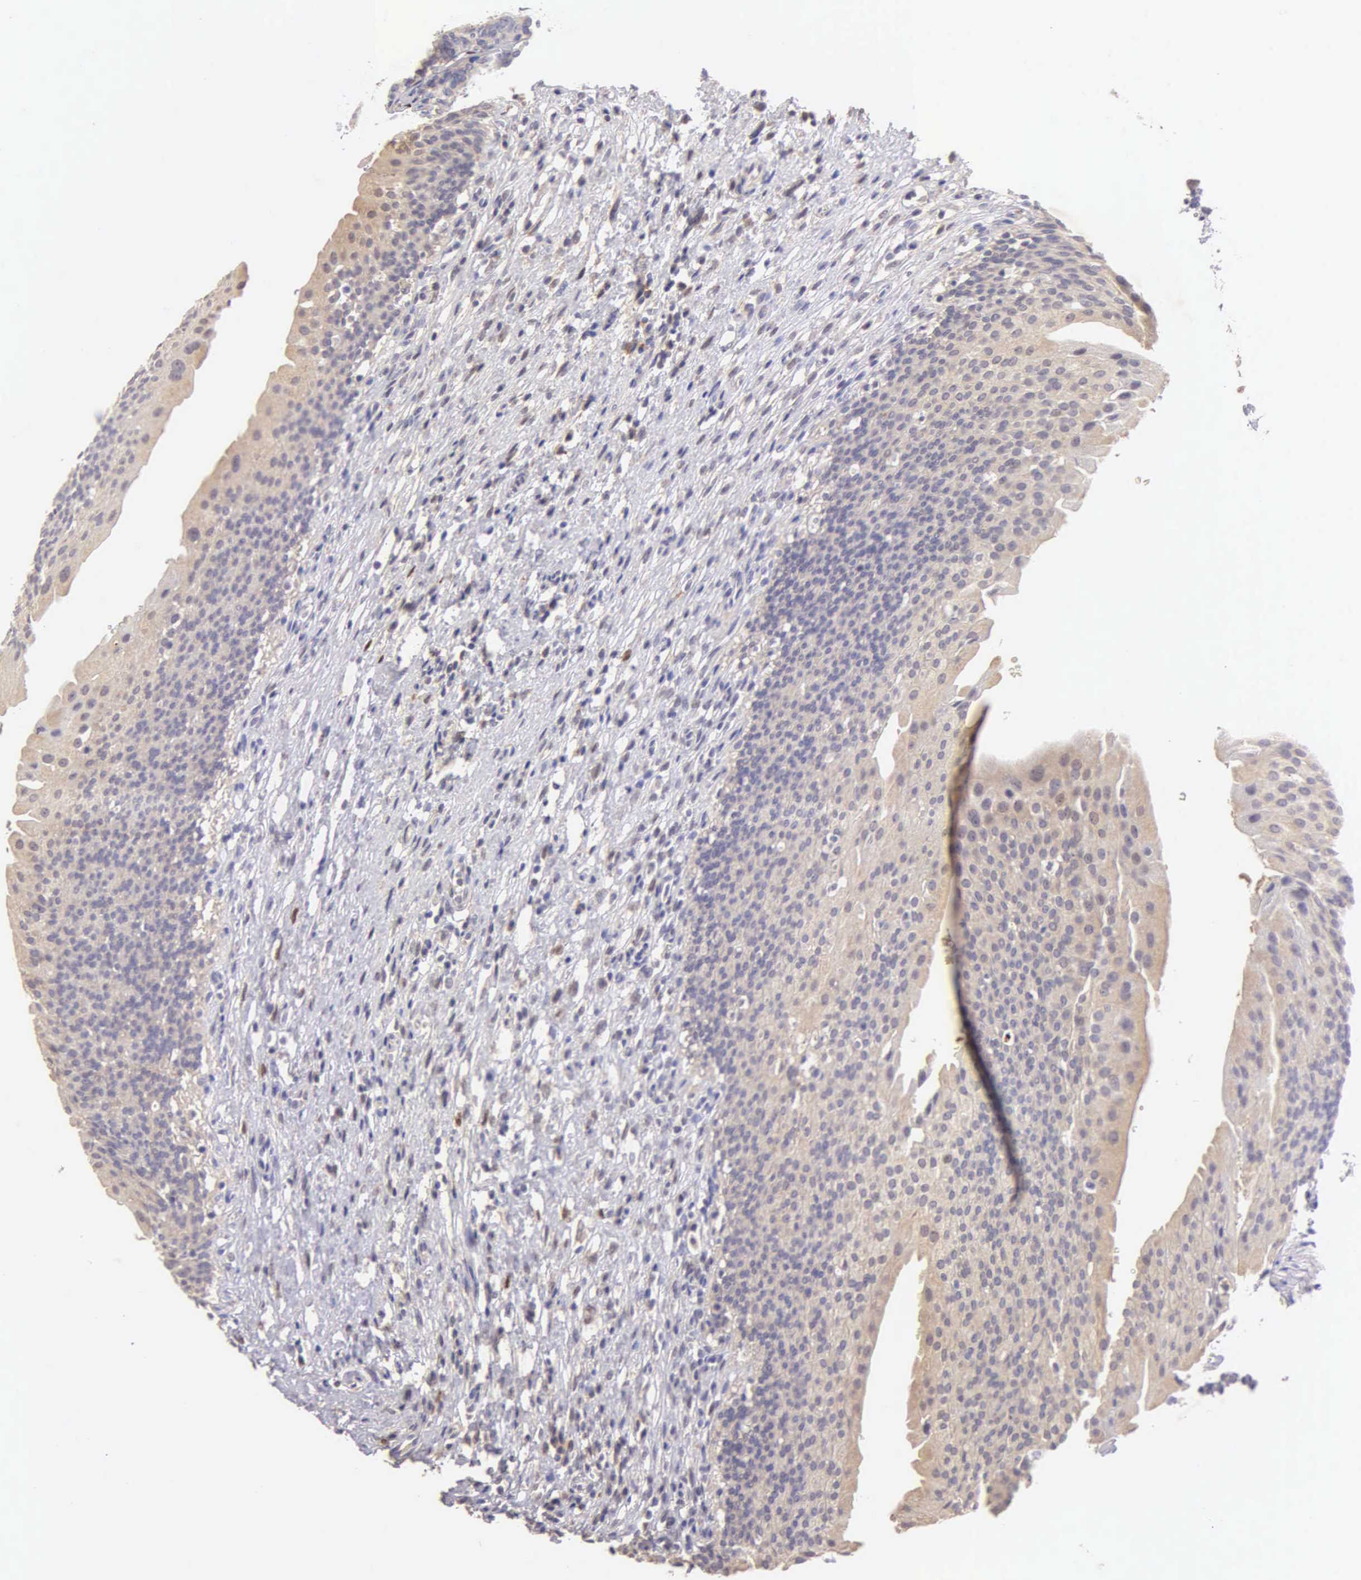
{"staining": {"intensity": "weak", "quantity": "25%-75%", "location": "cytoplasmic/membranous"}, "tissue": "urinary bladder", "cell_type": "Urothelial cells", "image_type": "normal", "snomed": [{"axis": "morphology", "description": "Normal tissue, NOS"}, {"axis": "morphology", "description": "Urothelial carcinoma, Low grade"}, {"axis": "topography", "description": "Smooth muscle"}, {"axis": "topography", "description": "Urinary bladder"}], "caption": "Urothelial cells exhibit weak cytoplasmic/membranous positivity in approximately 25%-75% of cells in unremarkable urinary bladder. The protein of interest is stained brown, and the nuclei are stained in blue (DAB (3,3'-diaminobenzidine) IHC with brightfield microscopy, high magnification).", "gene": "ESR1", "patient": {"sex": "male", "age": 60}}